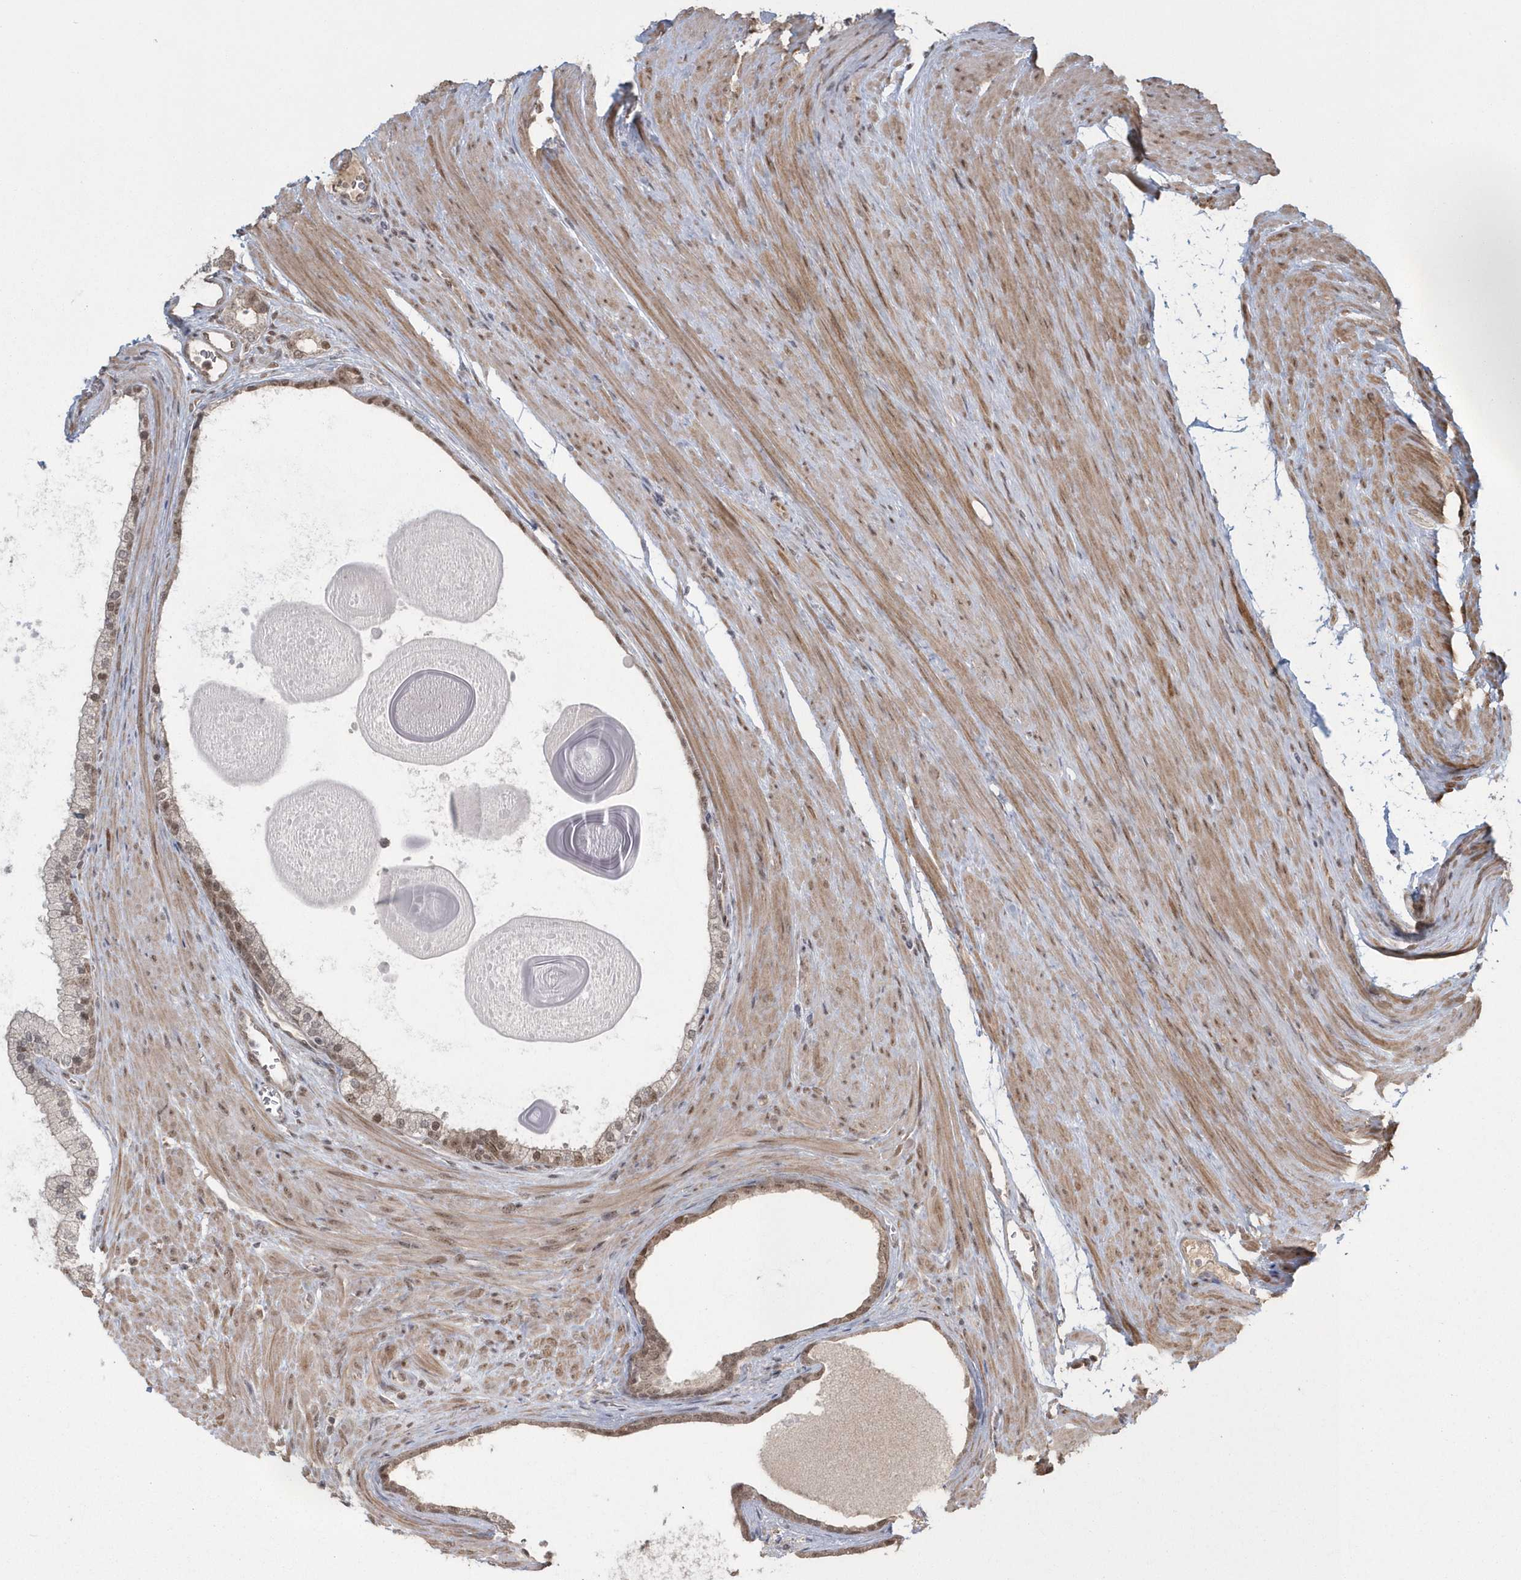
{"staining": {"intensity": "moderate", "quantity": "25%-75%", "location": "nuclear"}, "tissue": "prostate cancer", "cell_type": "Tumor cells", "image_type": "cancer", "snomed": [{"axis": "morphology", "description": "Adenocarcinoma, High grade"}, {"axis": "topography", "description": "Prostate"}], "caption": "IHC photomicrograph of neoplastic tissue: prostate high-grade adenocarcinoma stained using immunohistochemistry displays medium levels of moderate protein expression localized specifically in the nuclear of tumor cells, appearing as a nuclear brown color.", "gene": "EPB41L4A", "patient": {"sex": "male", "age": 60}}